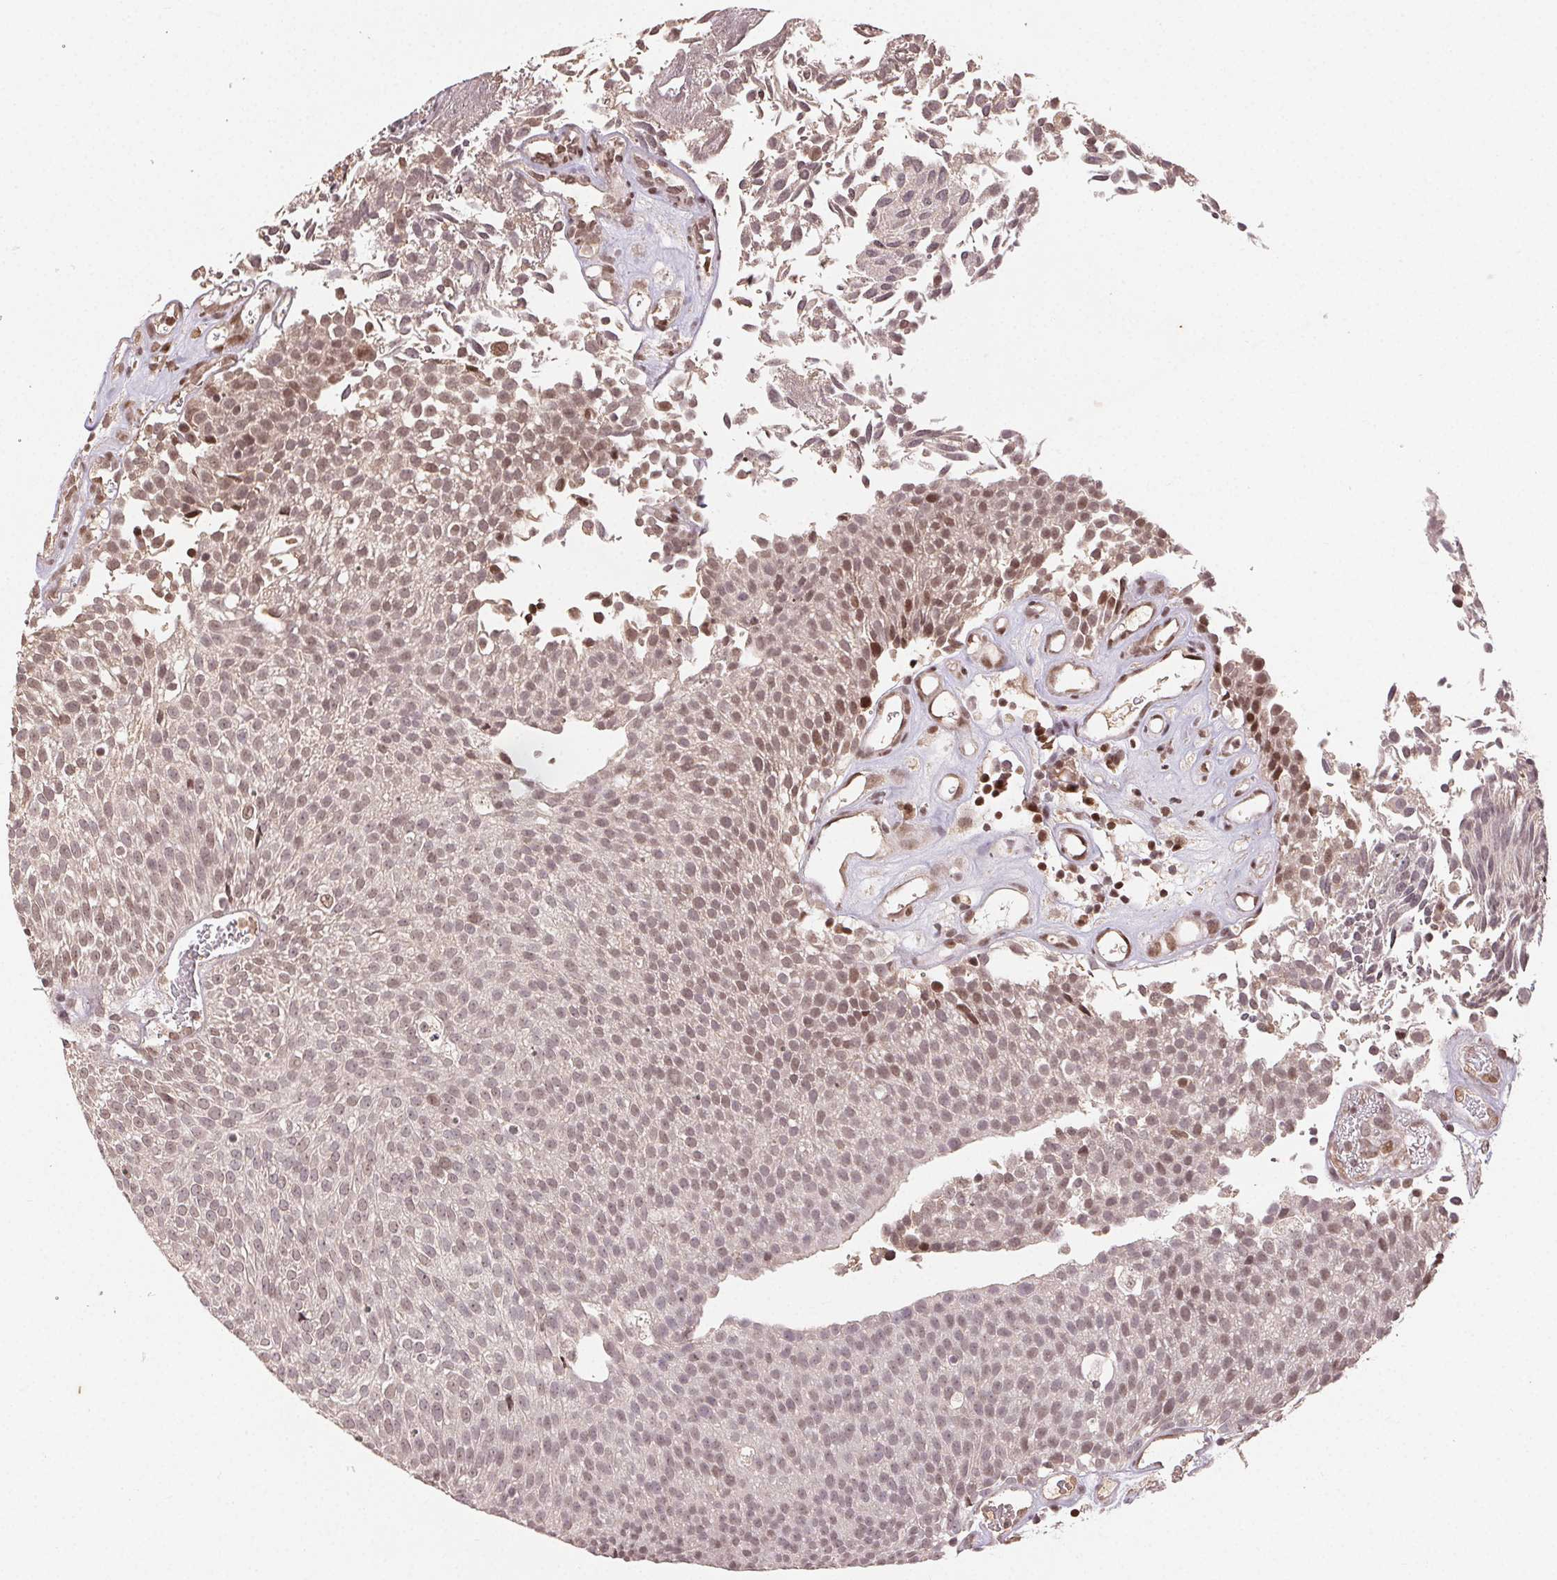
{"staining": {"intensity": "weak", "quantity": ">75%", "location": "nuclear"}, "tissue": "urothelial cancer", "cell_type": "Tumor cells", "image_type": "cancer", "snomed": [{"axis": "morphology", "description": "Urothelial carcinoma, Low grade"}, {"axis": "topography", "description": "Urinary bladder"}], "caption": "DAB (3,3'-diaminobenzidine) immunohistochemical staining of human low-grade urothelial carcinoma demonstrates weak nuclear protein expression in approximately >75% of tumor cells. The protein is stained brown, and the nuclei are stained in blue (DAB IHC with brightfield microscopy, high magnification).", "gene": "MAPKAPK2", "patient": {"sex": "female", "age": 79}}